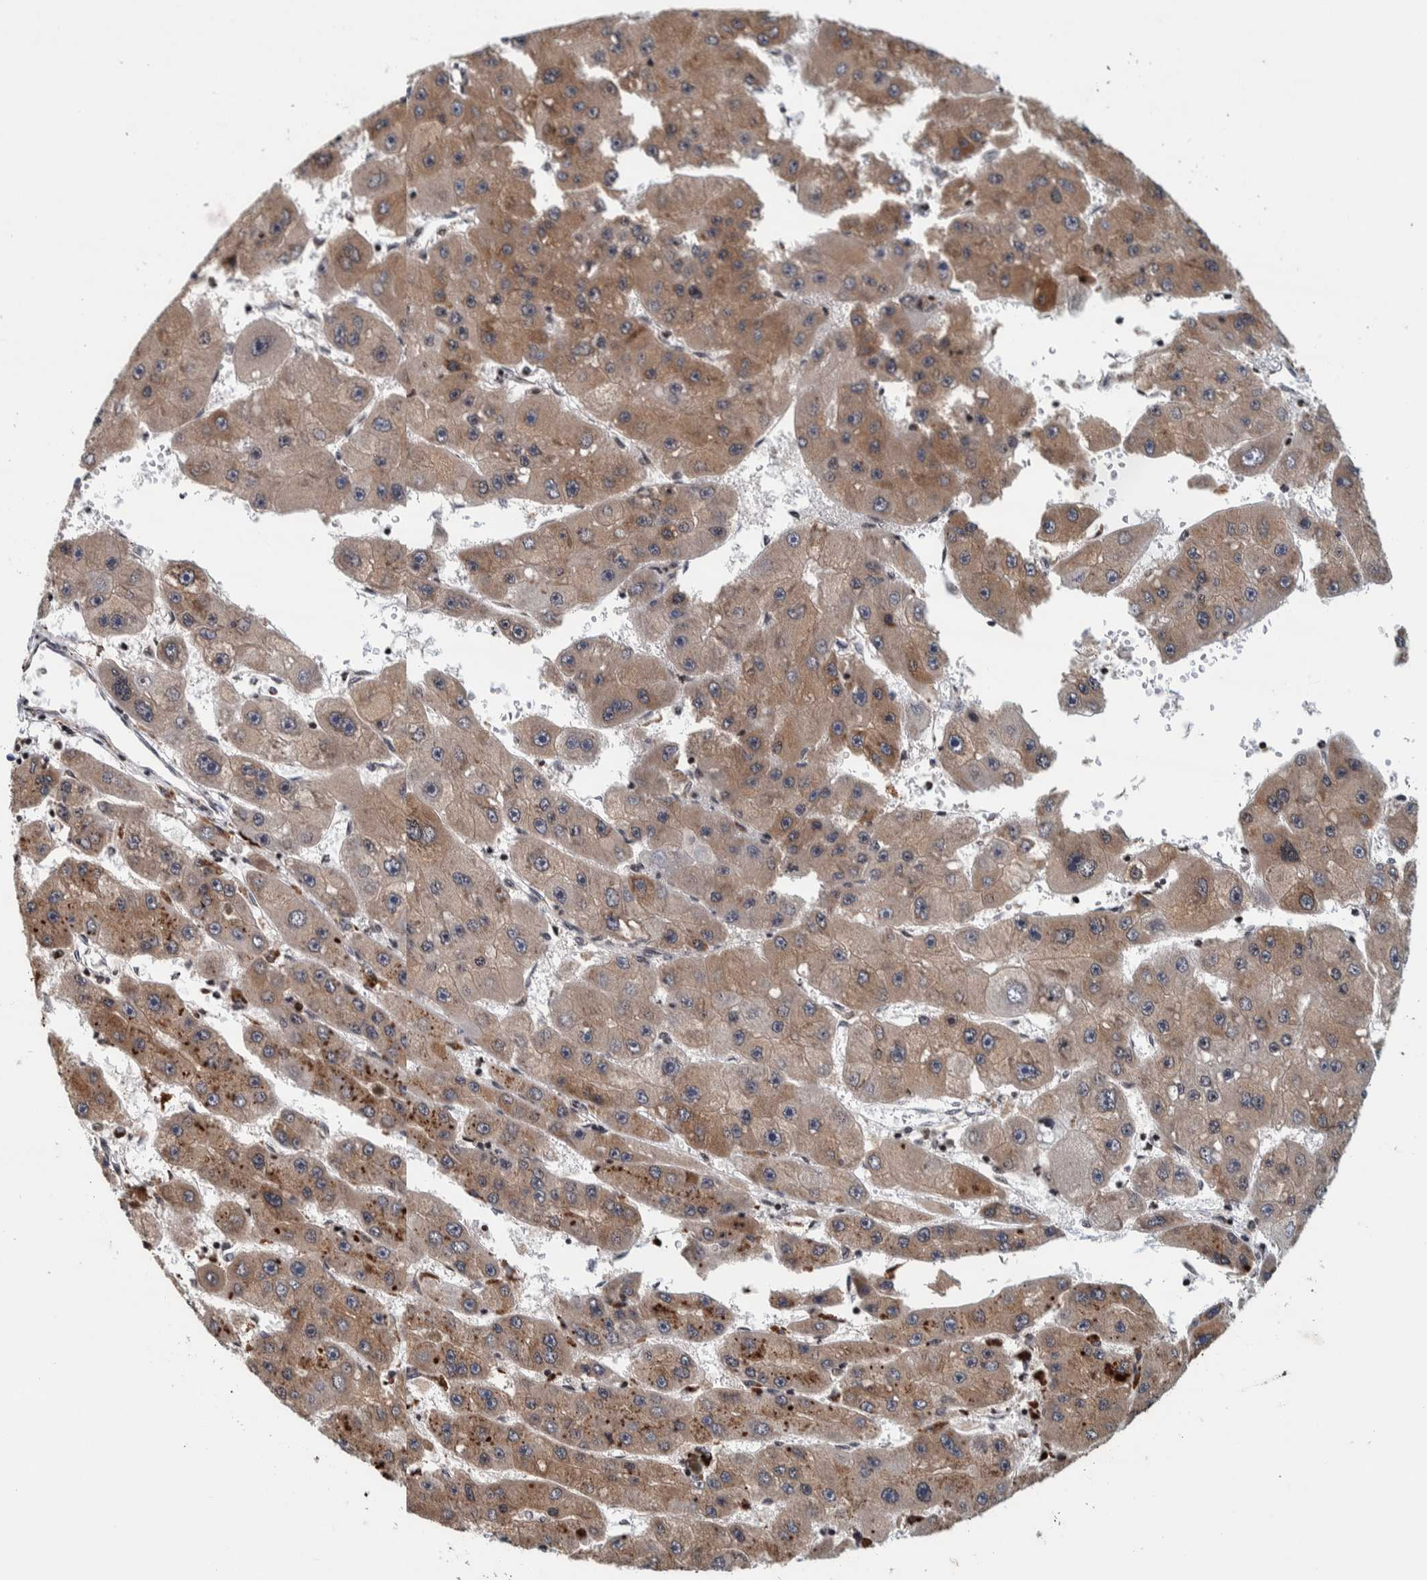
{"staining": {"intensity": "moderate", "quantity": ">75%", "location": "cytoplasmic/membranous"}, "tissue": "liver cancer", "cell_type": "Tumor cells", "image_type": "cancer", "snomed": [{"axis": "morphology", "description": "Carcinoma, Hepatocellular, NOS"}, {"axis": "topography", "description": "Liver"}], "caption": "Approximately >75% of tumor cells in liver cancer exhibit moderate cytoplasmic/membranous protein positivity as visualized by brown immunohistochemical staining.", "gene": "CCDC182", "patient": {"sex": "female", "age": 61}}